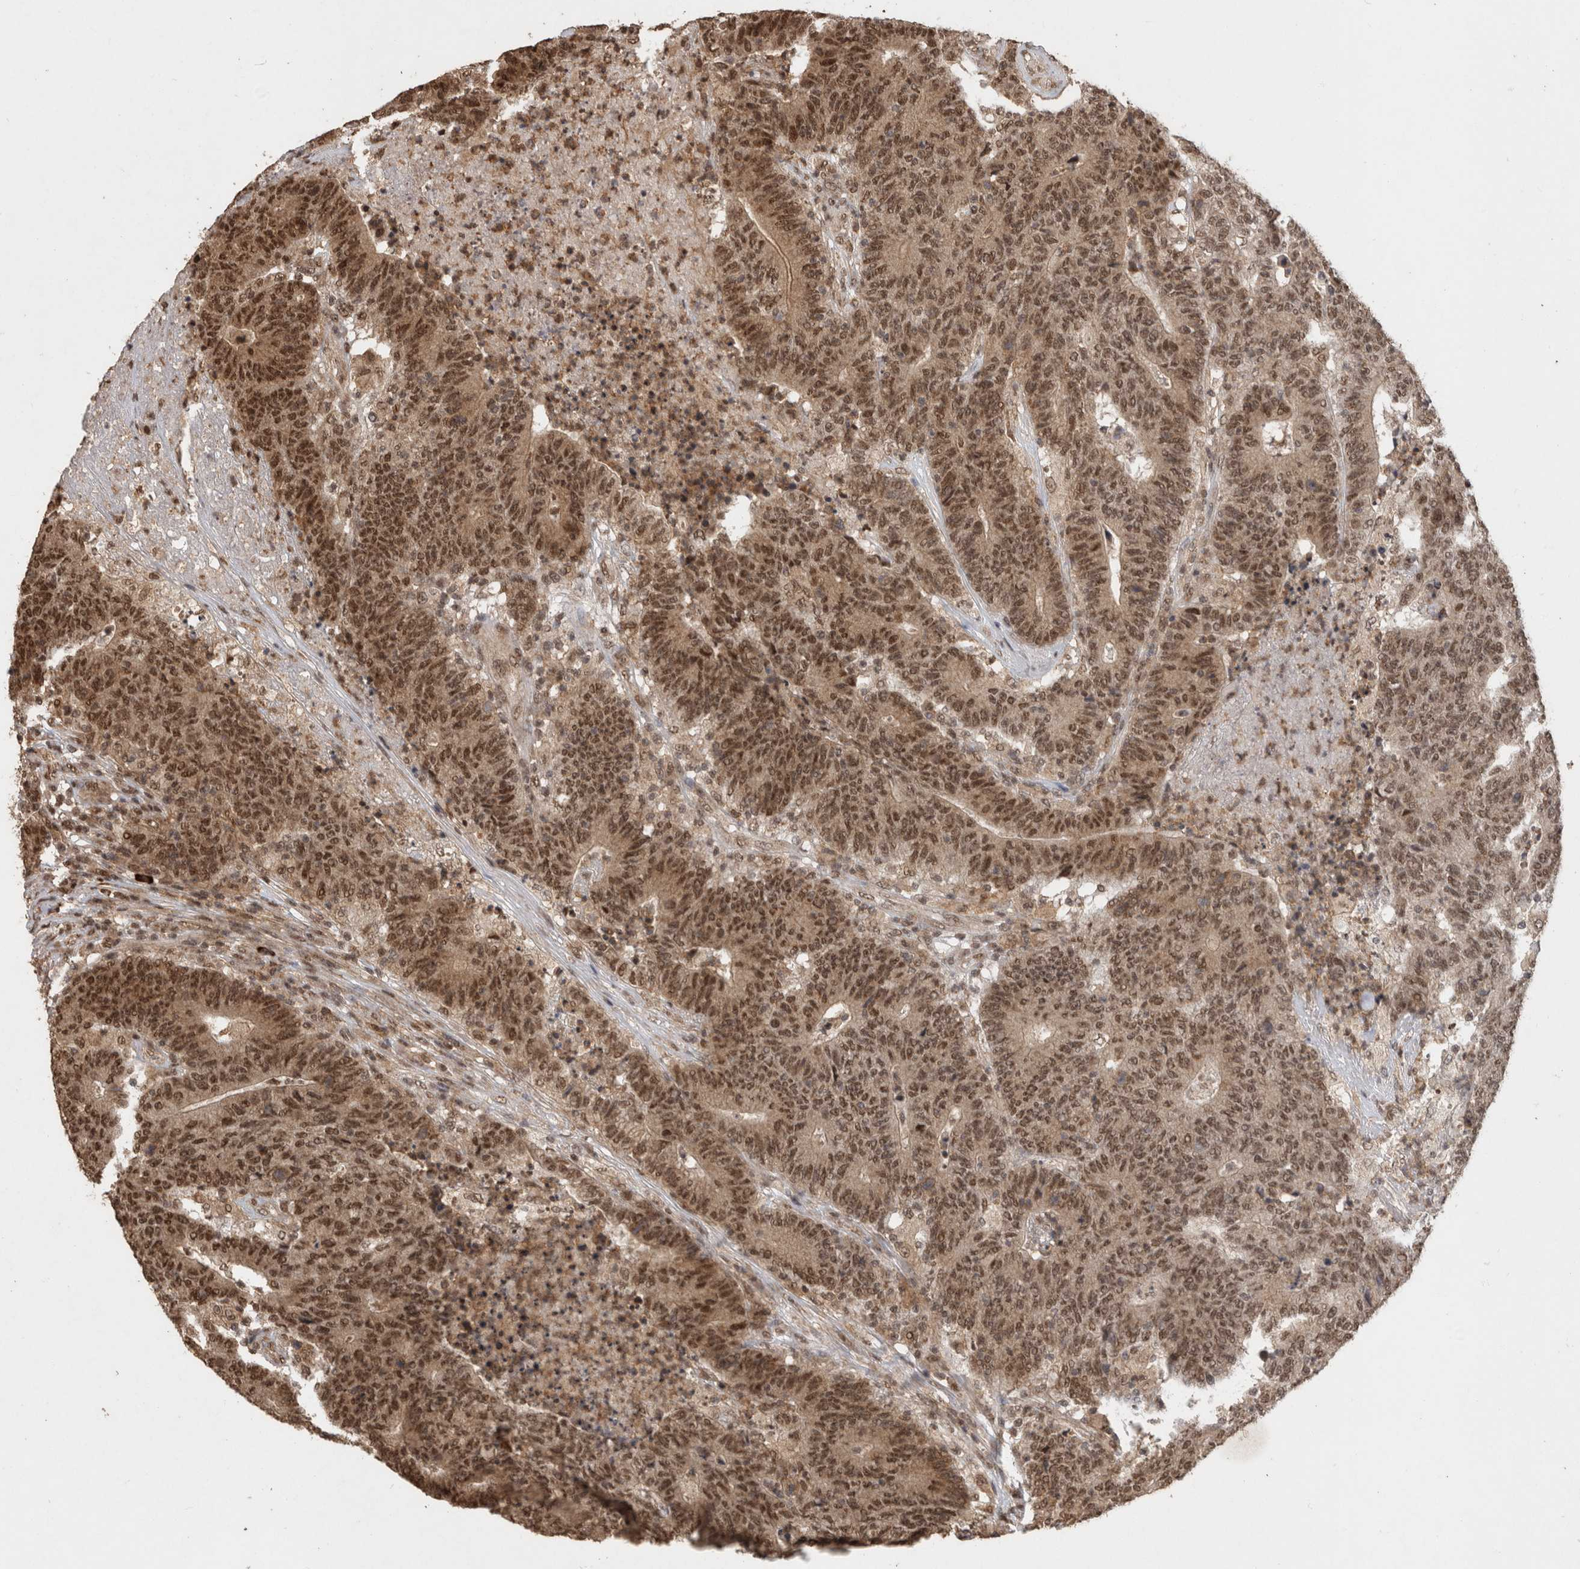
{"staining": {"intensity": "moderate", "quantity": ">75%", "location": "cytoplasmic/membranous,nuclear"}, "tissue": "colorectal cancer", "cell_type": "Tumor cells", "image_type": "cancer", "snomed": [{"axis": "morphology", "description": "Normal tissue, NOS"}, {"axis": "morphology", "description": "Adenocarcinoma, NOS"}, {"axis": "topography", "description": "Colon"}], "caption": "High-magnification brightfield microscopy of colorectal cancer stained with DAB (3,3'-diaminobenzidine) (brown) and counterstained with hematoxylin (blue). tumor cells exhibit moderate cytoplasmic/membranous and nuclear positivity is appreciated in approximately>75% of cells.", "gene": "KEAP1", "patient": {"sex": "female", "age": 75}}